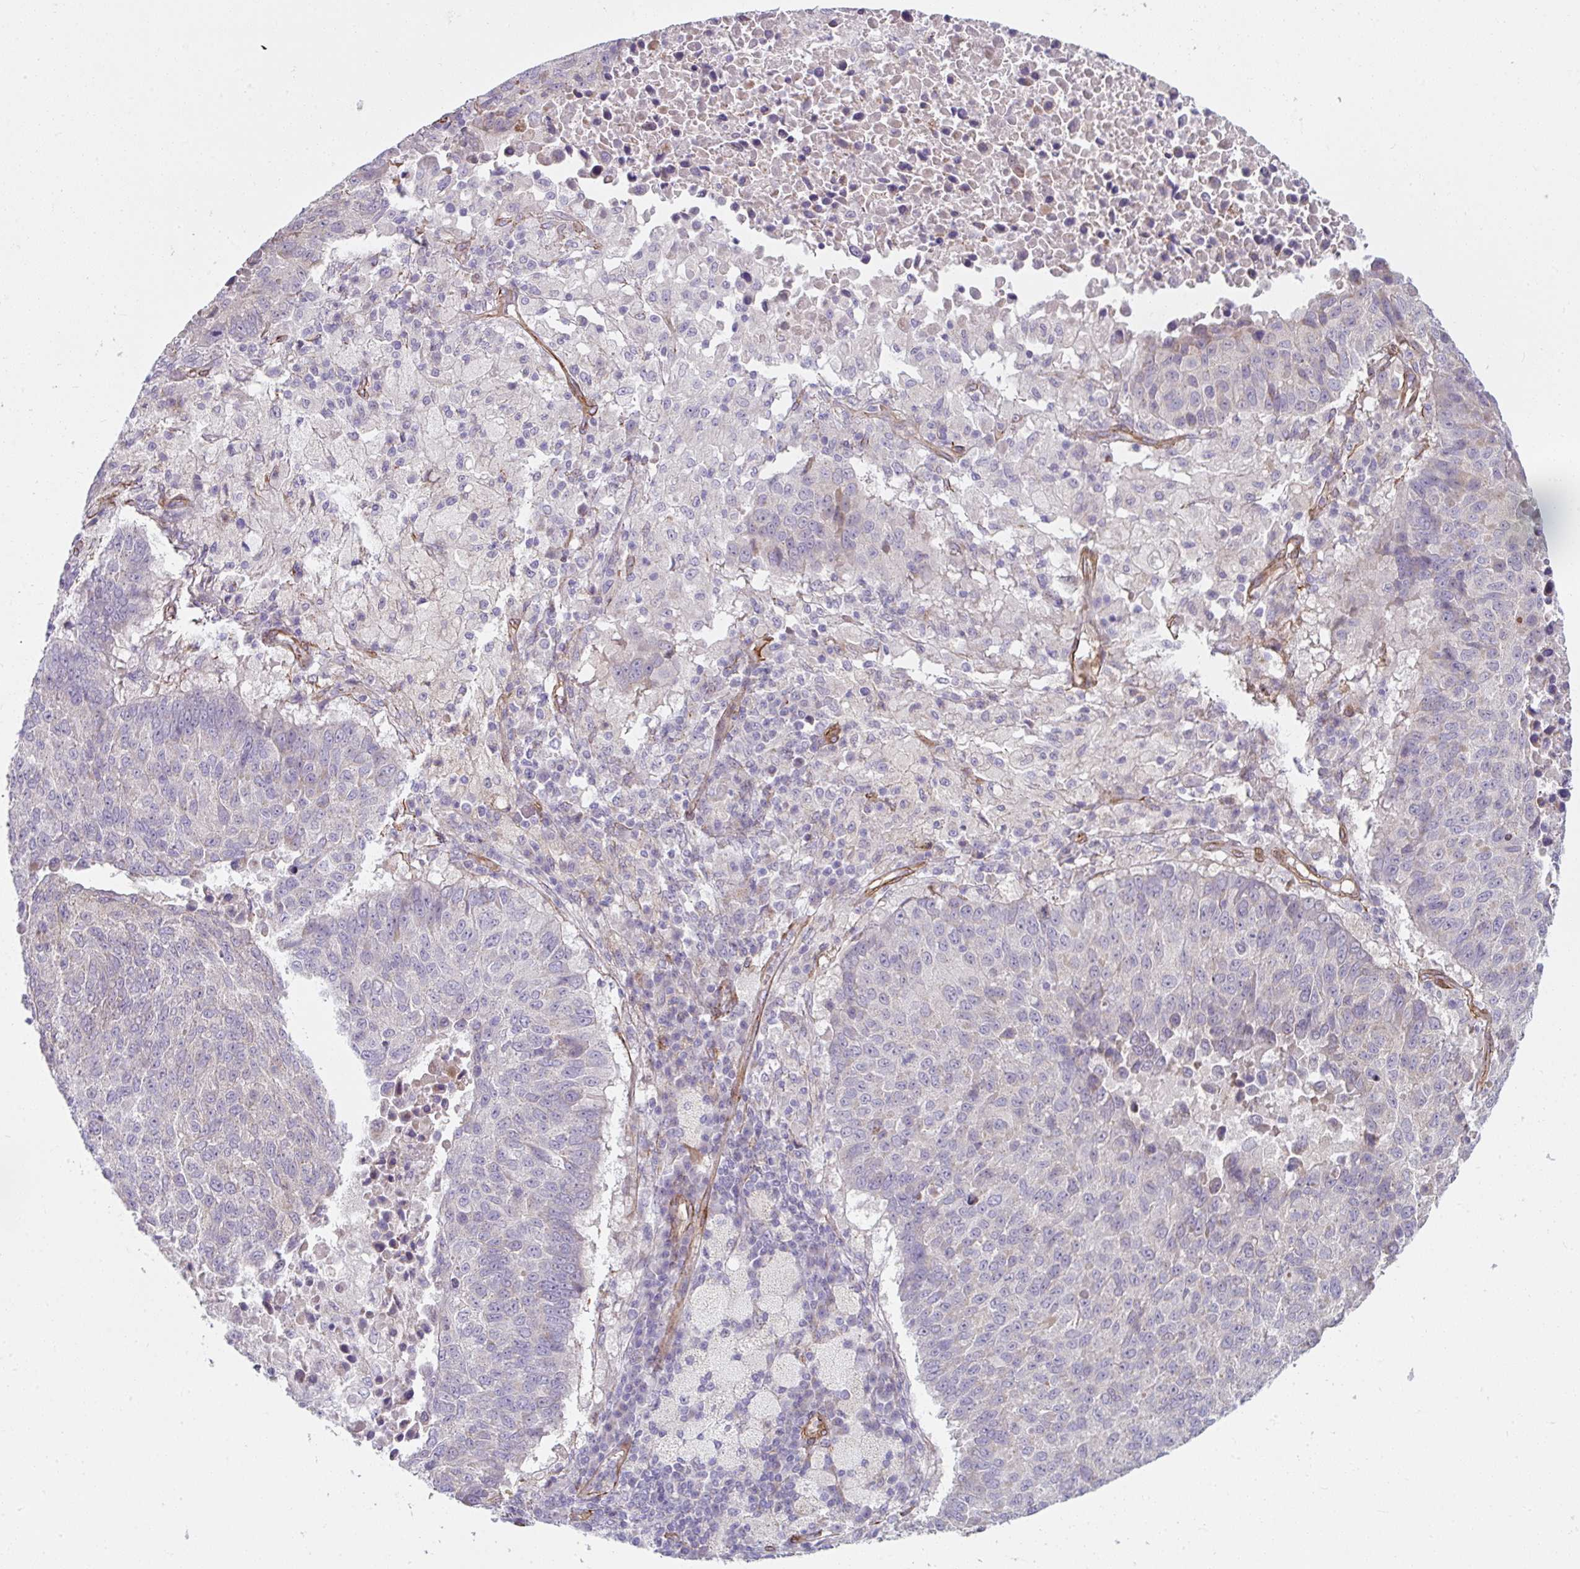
{"staining": {"intensity": "negative", "quantity": "none", "location": "none"}, "tissue": "lung cancer", "cell_type": "Tumor cells", "image_type": "cancer", "snomed": [{"axis": "morphology", "description": "Squamous cell carcinoma, NOS"}, {"axis": "topography", "description": "Lung"}], "caption": "IHC photomicrograph of neoplastic tissue: human lung cancer (squamous cell carcinoma) stained with DAB demonstrates no significant protein positivity in tumor cells.", "gene": "ANKUB1", "patient": {"sex": "male", "age": 73}}